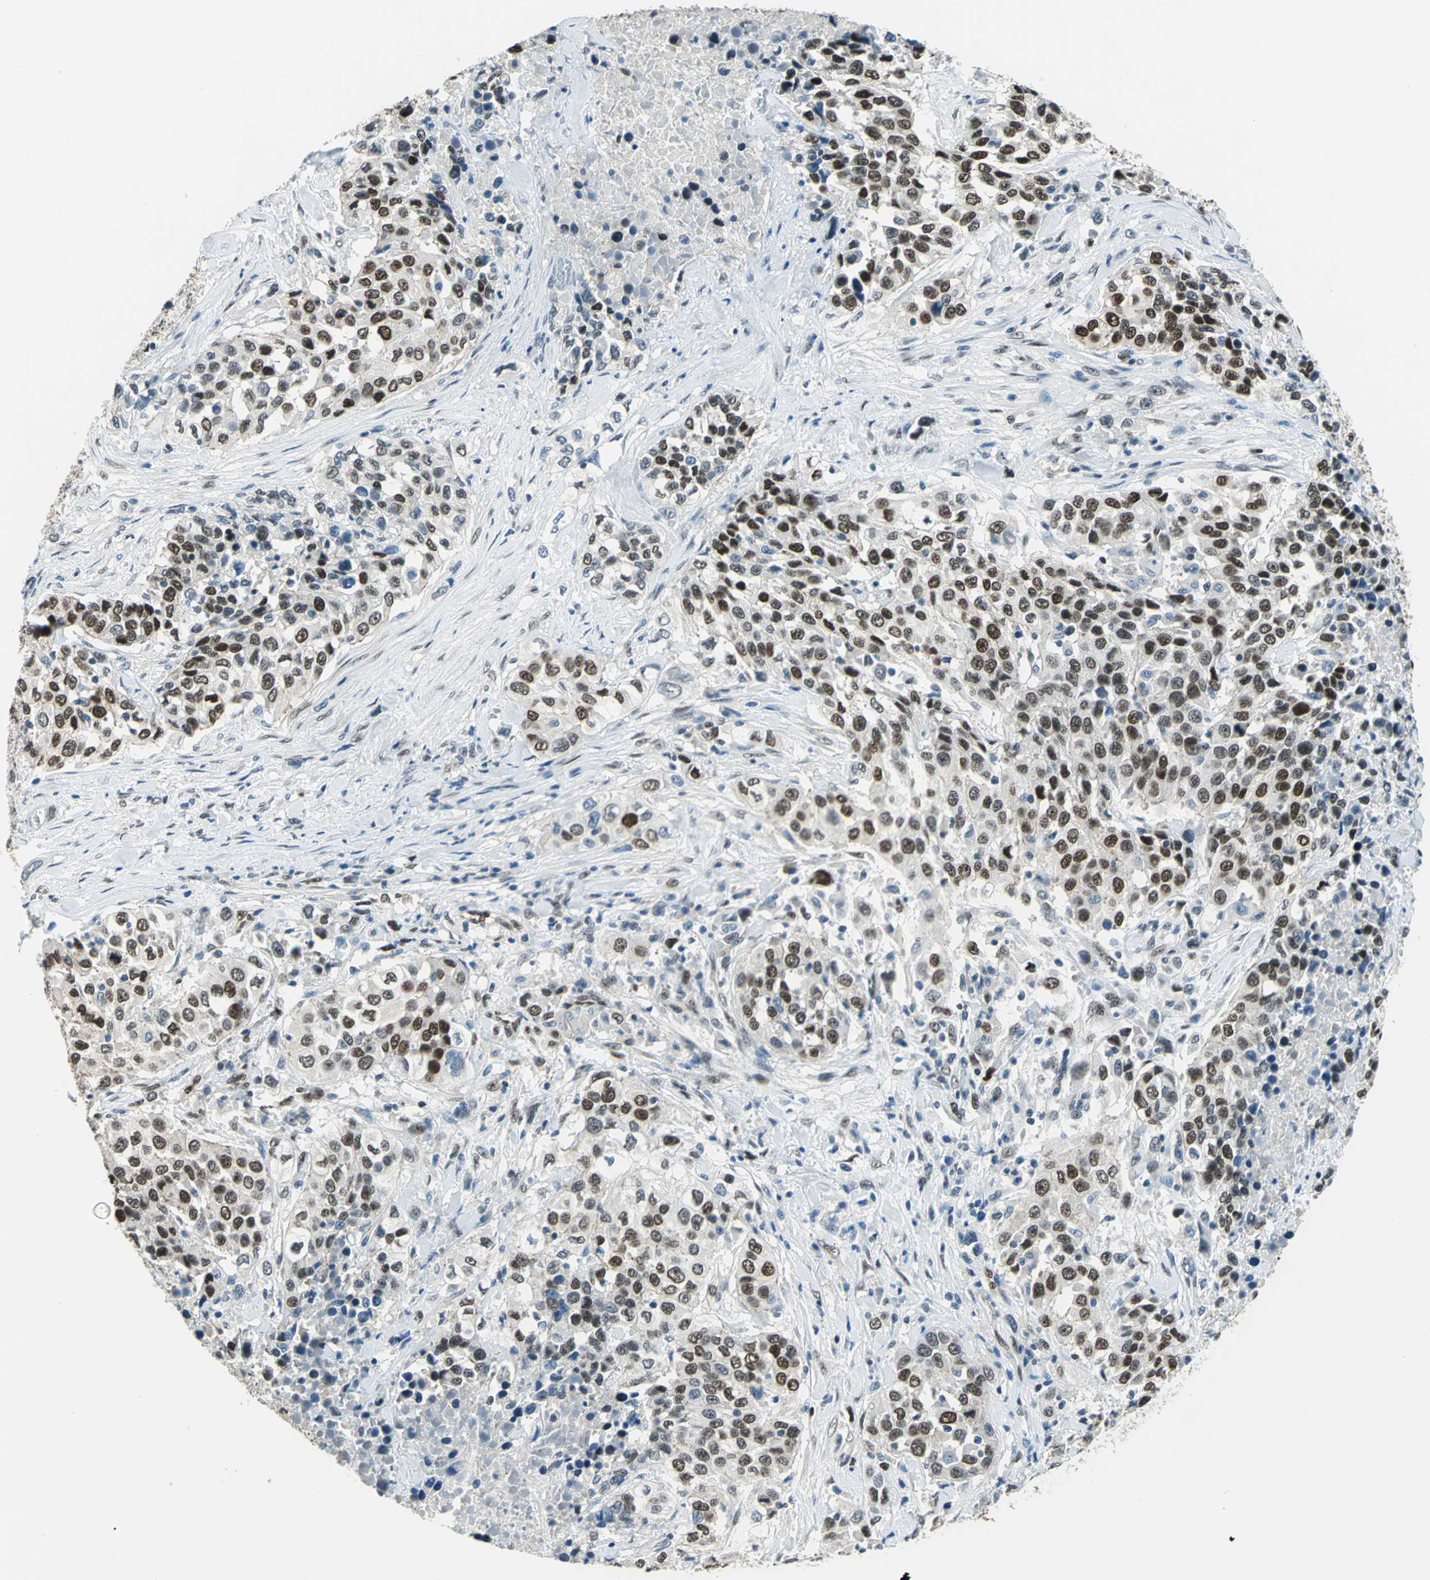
{"staining": {"intensity": "strong", "quantity": ">75%", "location": "nuclear"}, "tissue": "urothelial cancer", "cell_type": "Tumor cells", "image_type": "cancer", "snomed": [{"axis": "morphology", "description": "Urothelial carcinoma, High grade"}, {"axis": "topography", "description": "Urinary bladder"}], "caption": "A histopathology image showing strong nuclear positivity in approximately >75% of tumor cells in urothelial carcinoma (high-grade), as visualized by brown immunohistochemical staining.", "gene": "NFIA", "patient": {"sex": "female", "age": 80}}